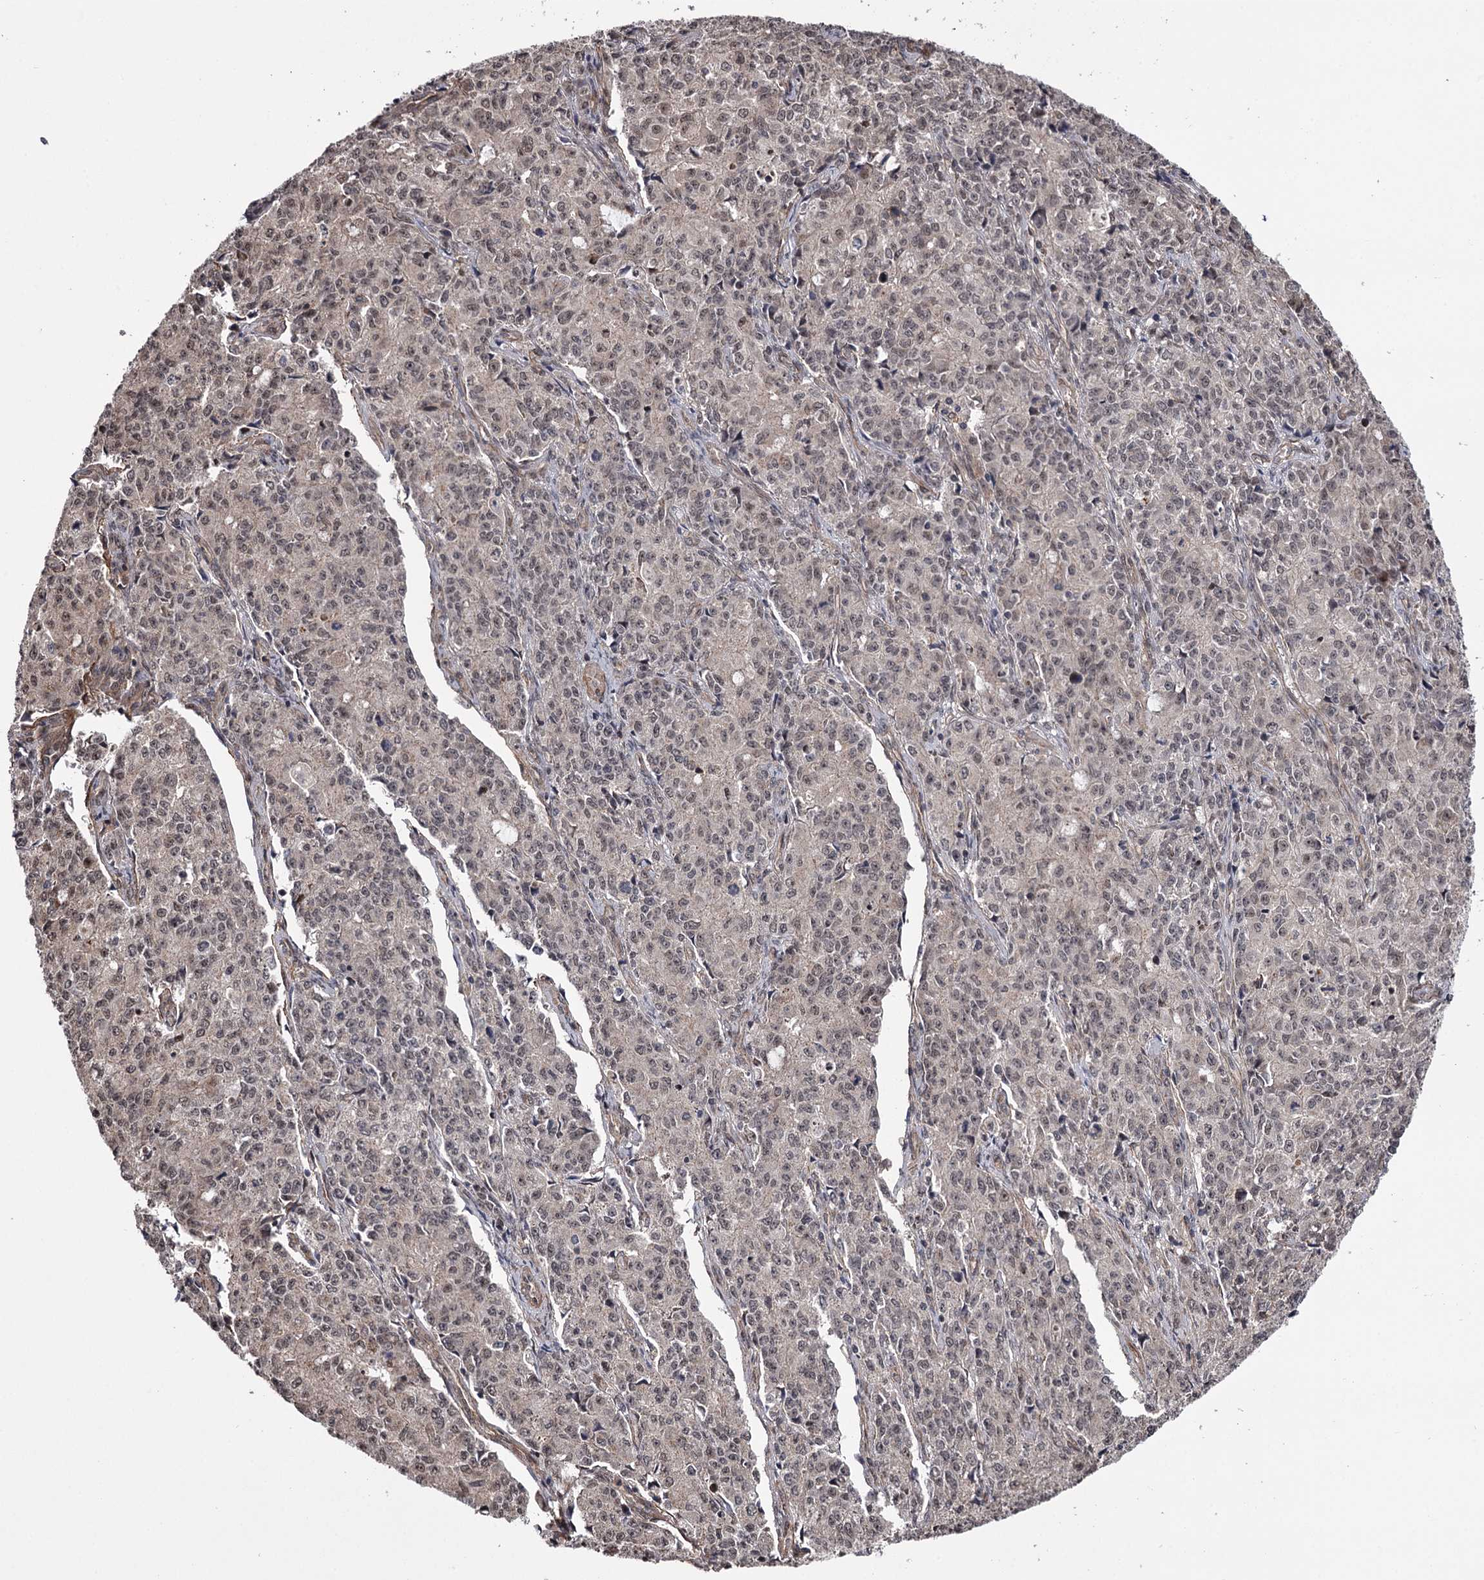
{"staining": {"intensity": "weak", "quantity": "<25%", "location": "cytoplasmic/membranous,nuclear"}, "tissue": "endometrial cancer", "cell_type": "Tumor cells", "image_type": "cancer", "snomed": [{"axis": "morphology", "description": "Adenocarcinoma, NOS"}, {"axis": "topography", "description": "Endometrium"}], "caption": "There is no significant expression in tumor cells of endometrial adenocarcinoma. (DAB immunohistochemistry (IHC) with hematoxylin counter stain).", "gene": "TTC33", "patient": {"sex": "female", "age": 50}}